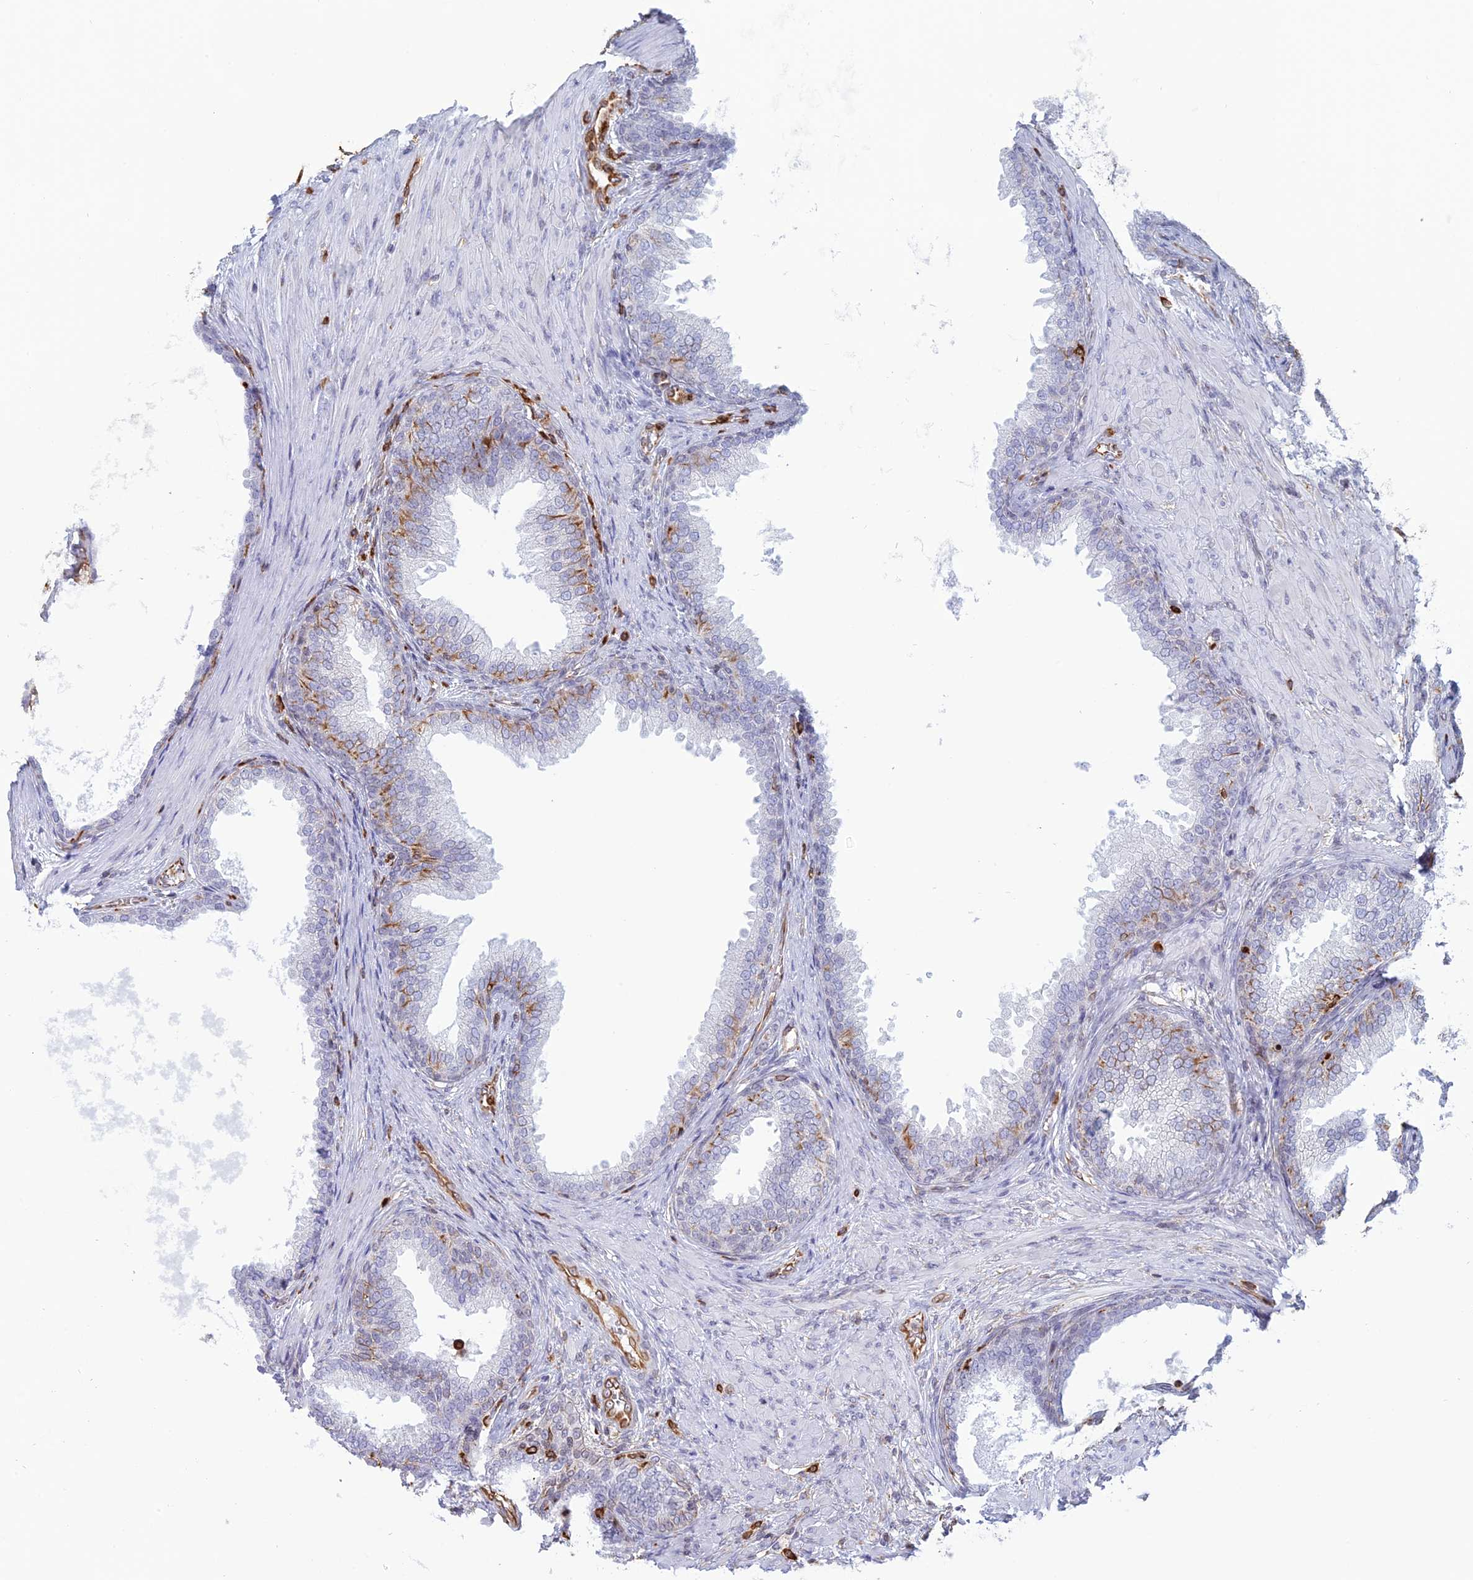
{"staining": {"intensity": "moderate", "quantity": "<25%", "location": "cytoplasmic/membranous"}, "tissue": "prostate", "cell_type": "Glandular cells", "image_type": "normal", "snomed": [{"axis": "morphology", "description": "Normal tissue, NOS"}, {"axis": "topography", "description": "Prostate"}], "caption": "Immunohistochemical staining of unremarkable human prostate demonstrates moderate cytoplasmic/membranous protein expression in about <25% of glandular cells.", "gene": "APOBR", "patient": {"sex": "male", "age": 76}}